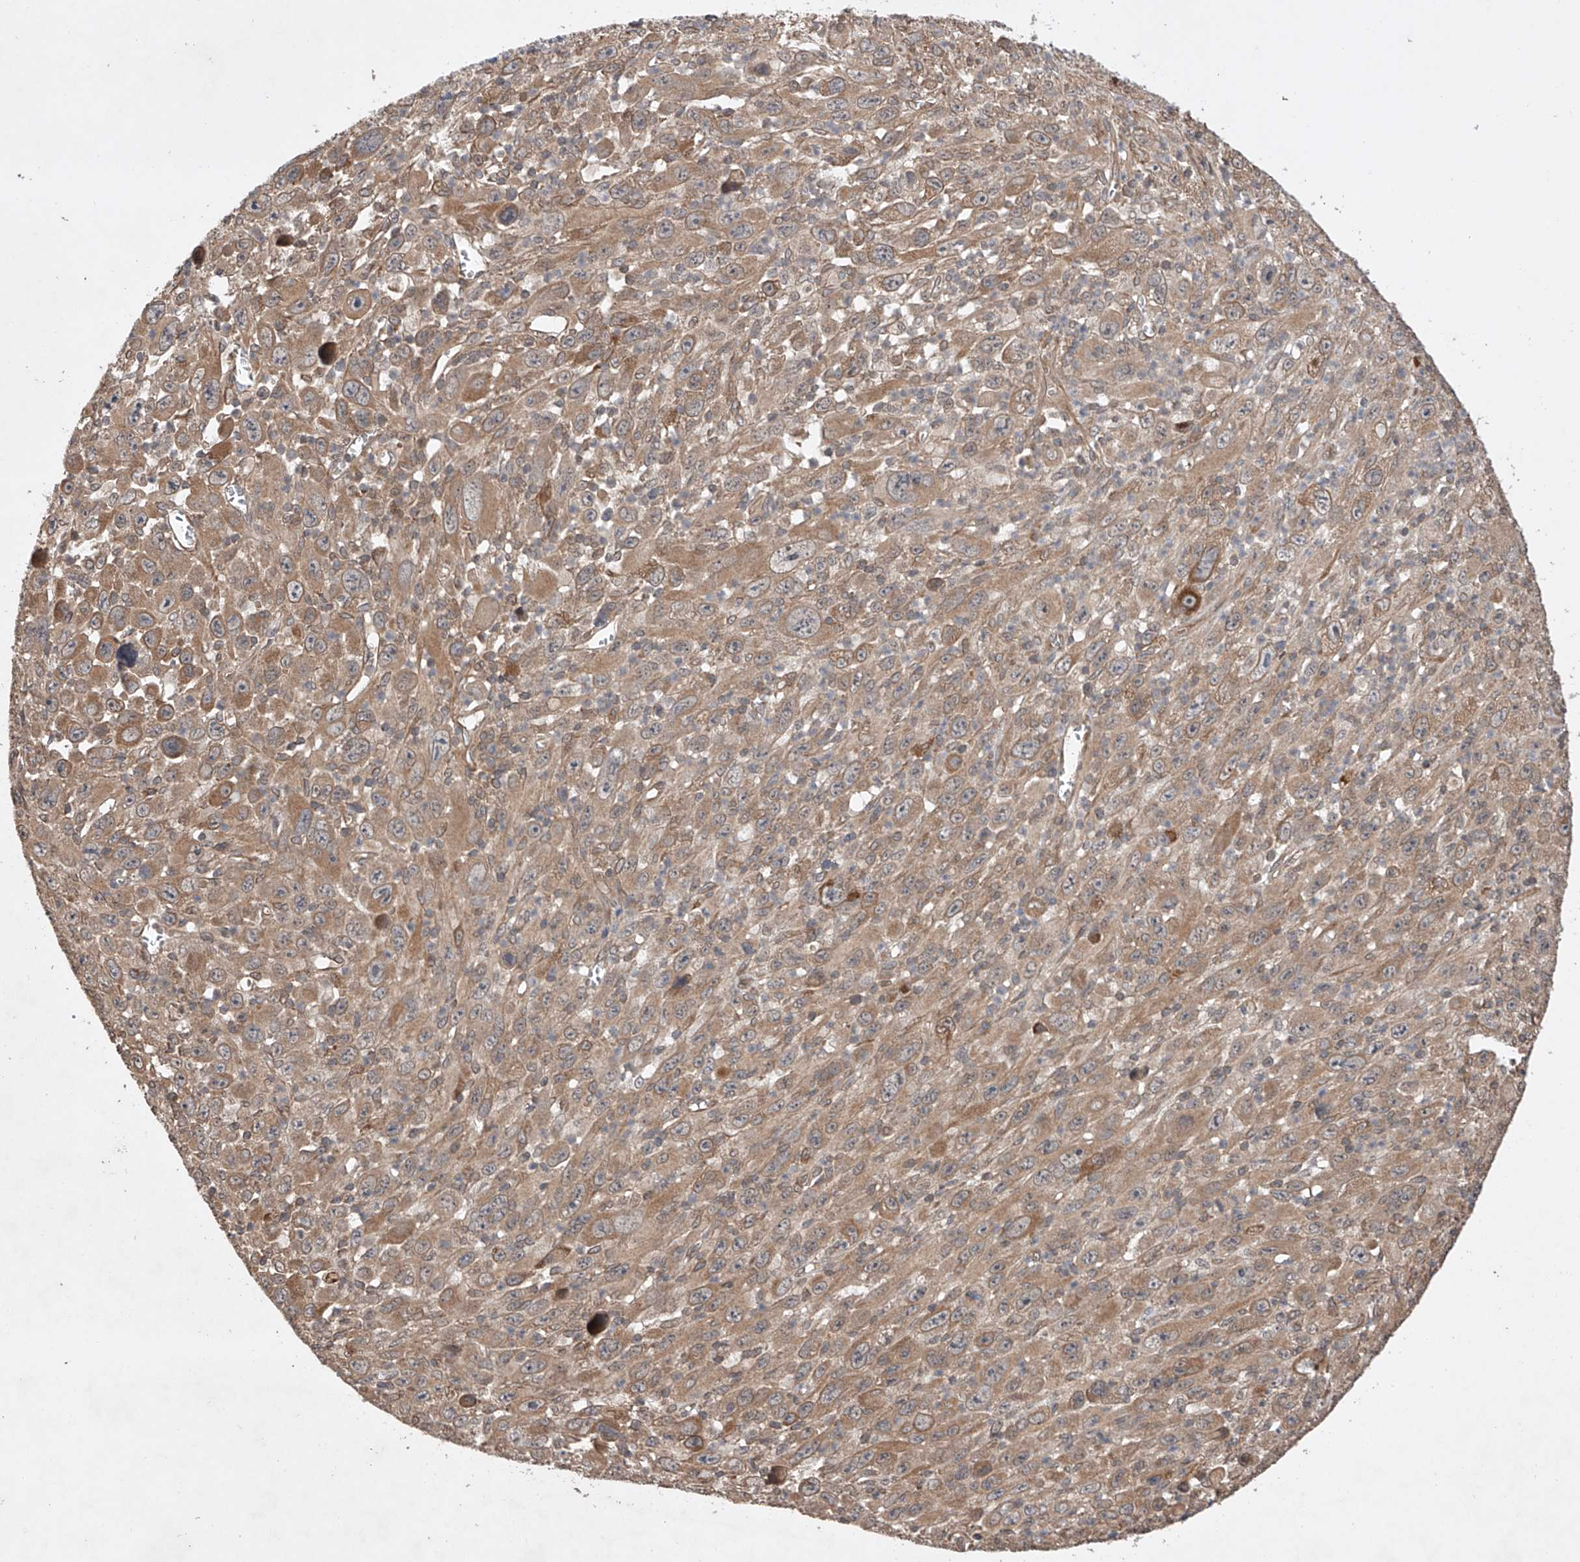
{"staining": {"intensity": "moderate", "quantity": ">75%", "location": "cytoplasmic/membranous"}, "tissue": "melanoma", "cell_type": "Tumor cells", "image_type": "cancer", "snomed": [{"axis": "morphology", "description": "Malignant melanoma, Metastatic site"}, {"axis": "topography", "description": "Skin"}], "caption": "This histopathology image displays melanoma stained with immunohistochemistry (IHC) to label a protein in brown. The cytoplasmic/membranous of tumor cells show moderate positivity for the protein. Nuclei are counter-stained blue.", "gene": "LURAP1", "patient": {"sex": "female", "age": 56}}